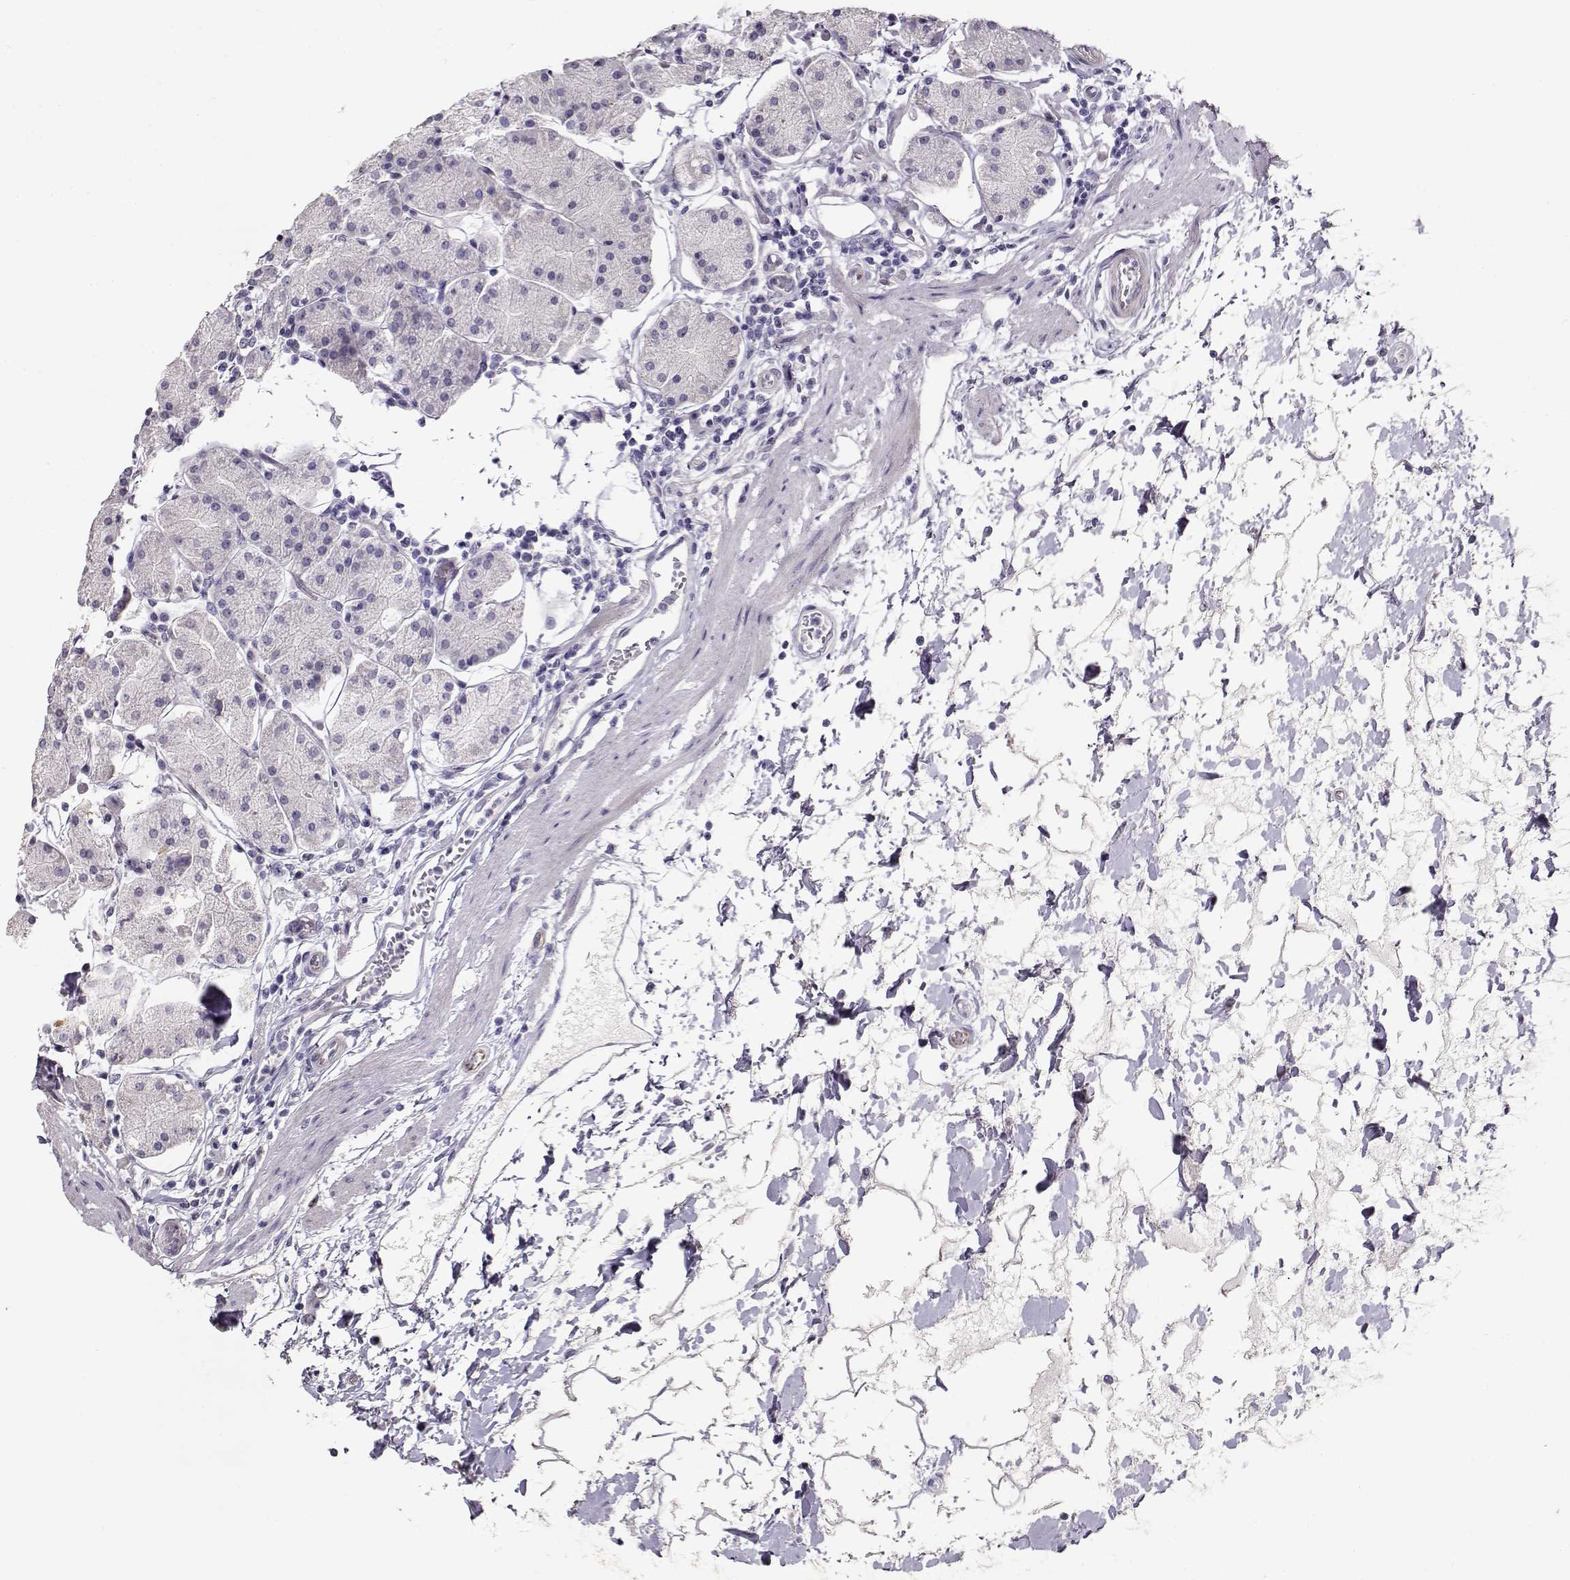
{"staining": {"intensity": "moderate", "quantity": "<25%", "location": "nuclear"}, "tissue": "stomach", "cell_type": "Glandular cells", "image_type": "normal", "snomed": [{"axis": "morphology", "description": "Normal tissue, NOS"}, {"axis": "topography", "description": "Stomach"}], "caption": "Human stomach stained for a protein (brown) shows moderate nuclear positive positivity in approximately <25% of glandular cells.", "gene": "NPW", "patient": {"sex": "male", "age": 54}}